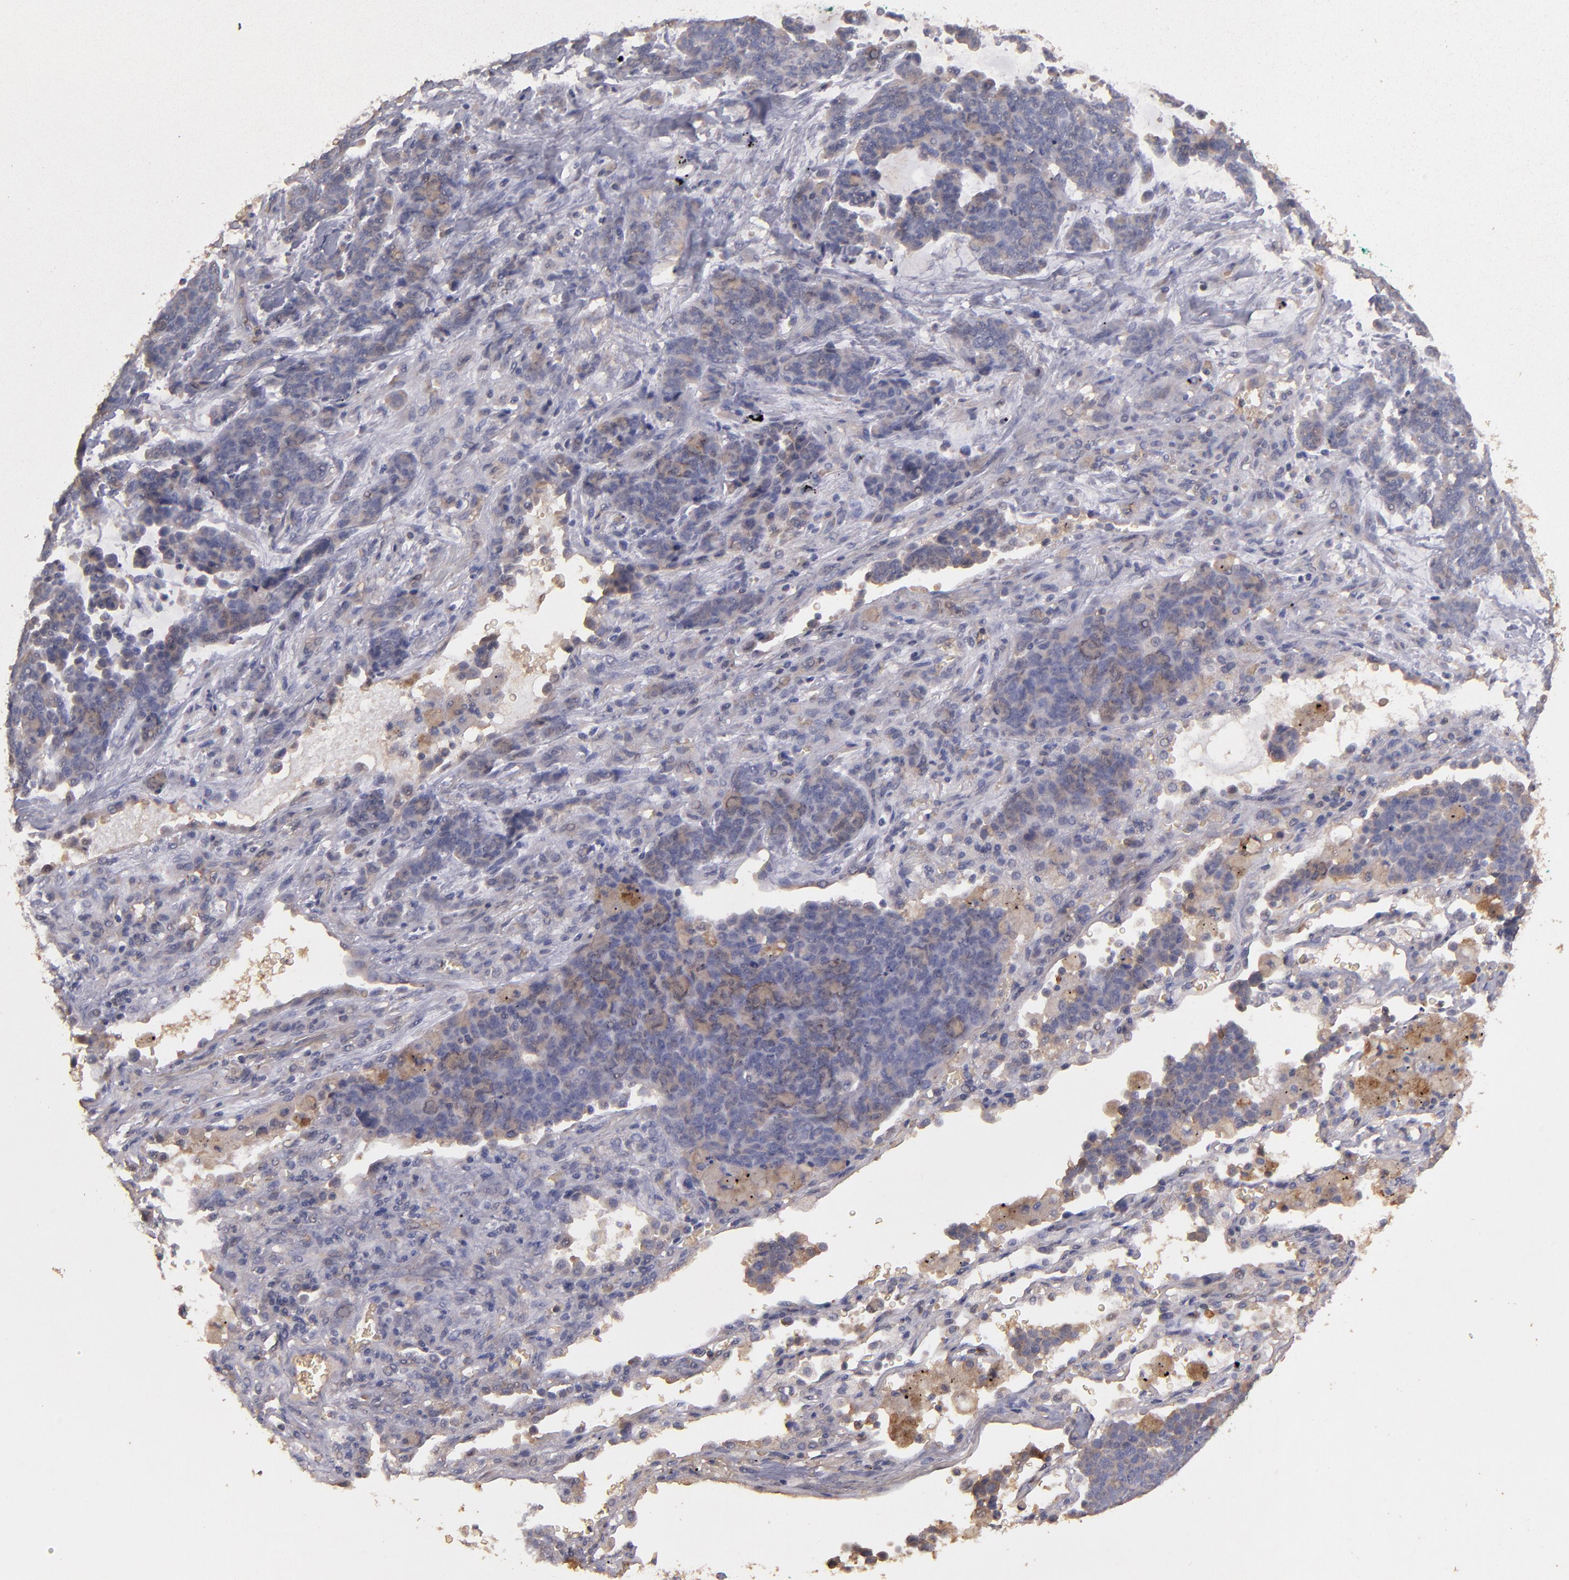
{"staining": {"intensity": "weak", "quantity": "<25%", "location": "cytoplasmic/membranous"}, "tissue": "lung cancer", "cell_type": "Tumor cells", "image_type": "cancer", "snomed": [{"axis": "morphology", "description": "Neoplasm, malignant, NOS"}, {"axis": "topography", "description": "Lung"}], "caption": "A high-resolution image shows immunohistochemistry staining of lung cancer (malignant neoplasm), which demonstrates no significant positivity in tumor cells.", "gene": "SERPINC1", "patient": {"sex": "female", "age": 58}}